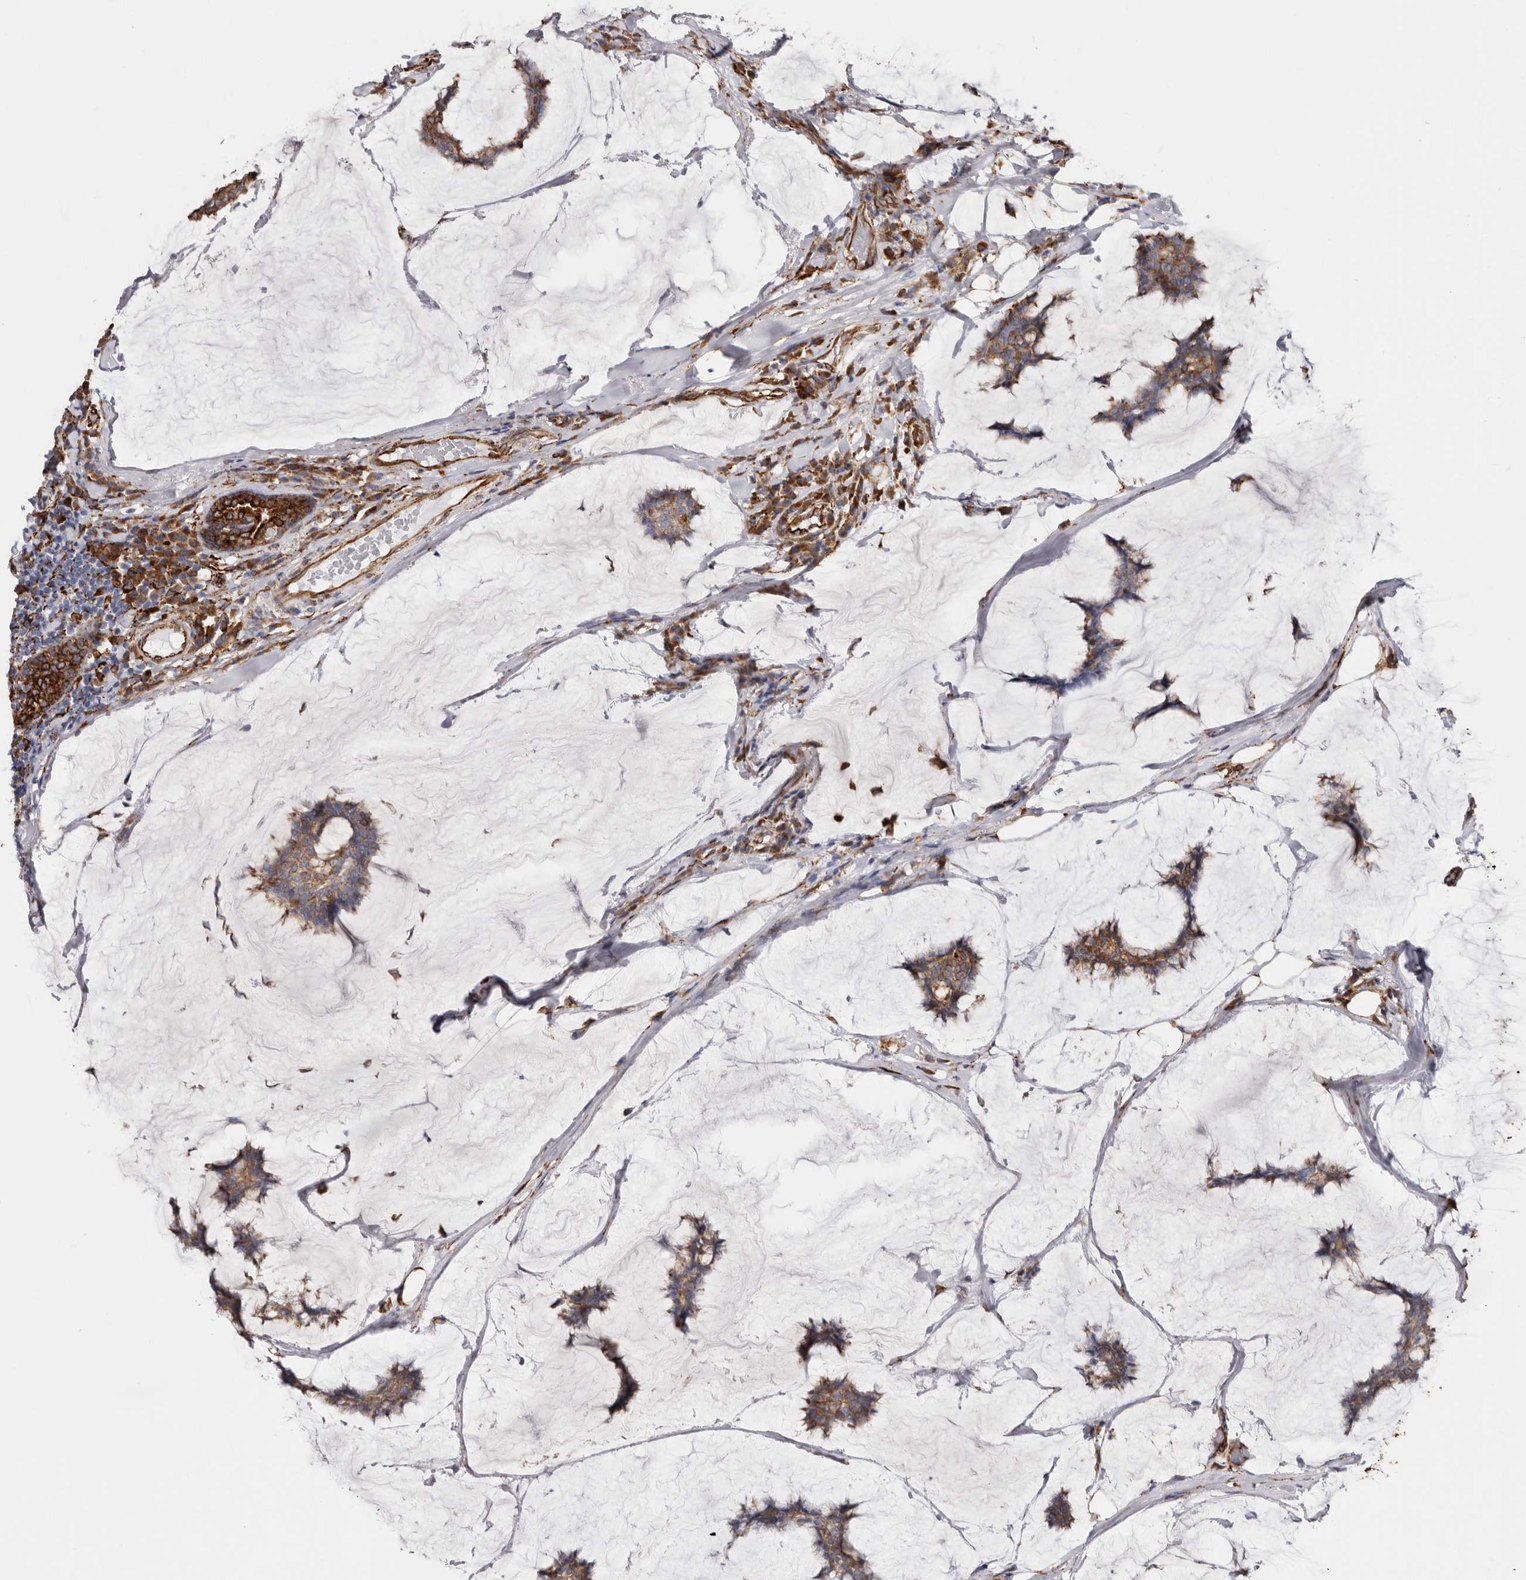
{"staining": {"intensity": "moderate", "quantity": ">75%", "location": "cytoplasmic/membranous"}, "tissue": "breast cancer", "cell_type": "Tumor cells", "image_type": "cancer", "snomed": [{"axis": "morphology", "description": "Duct carcinoma"}, {"axis": "topography", "description": "Breast"}], "caption": "Breast intraductal carcinoma stained with a protein marker displays moderate staining in tumor cells.", "gene": "SEMA3E", "patient": {"sex": "female", "age": 93}}